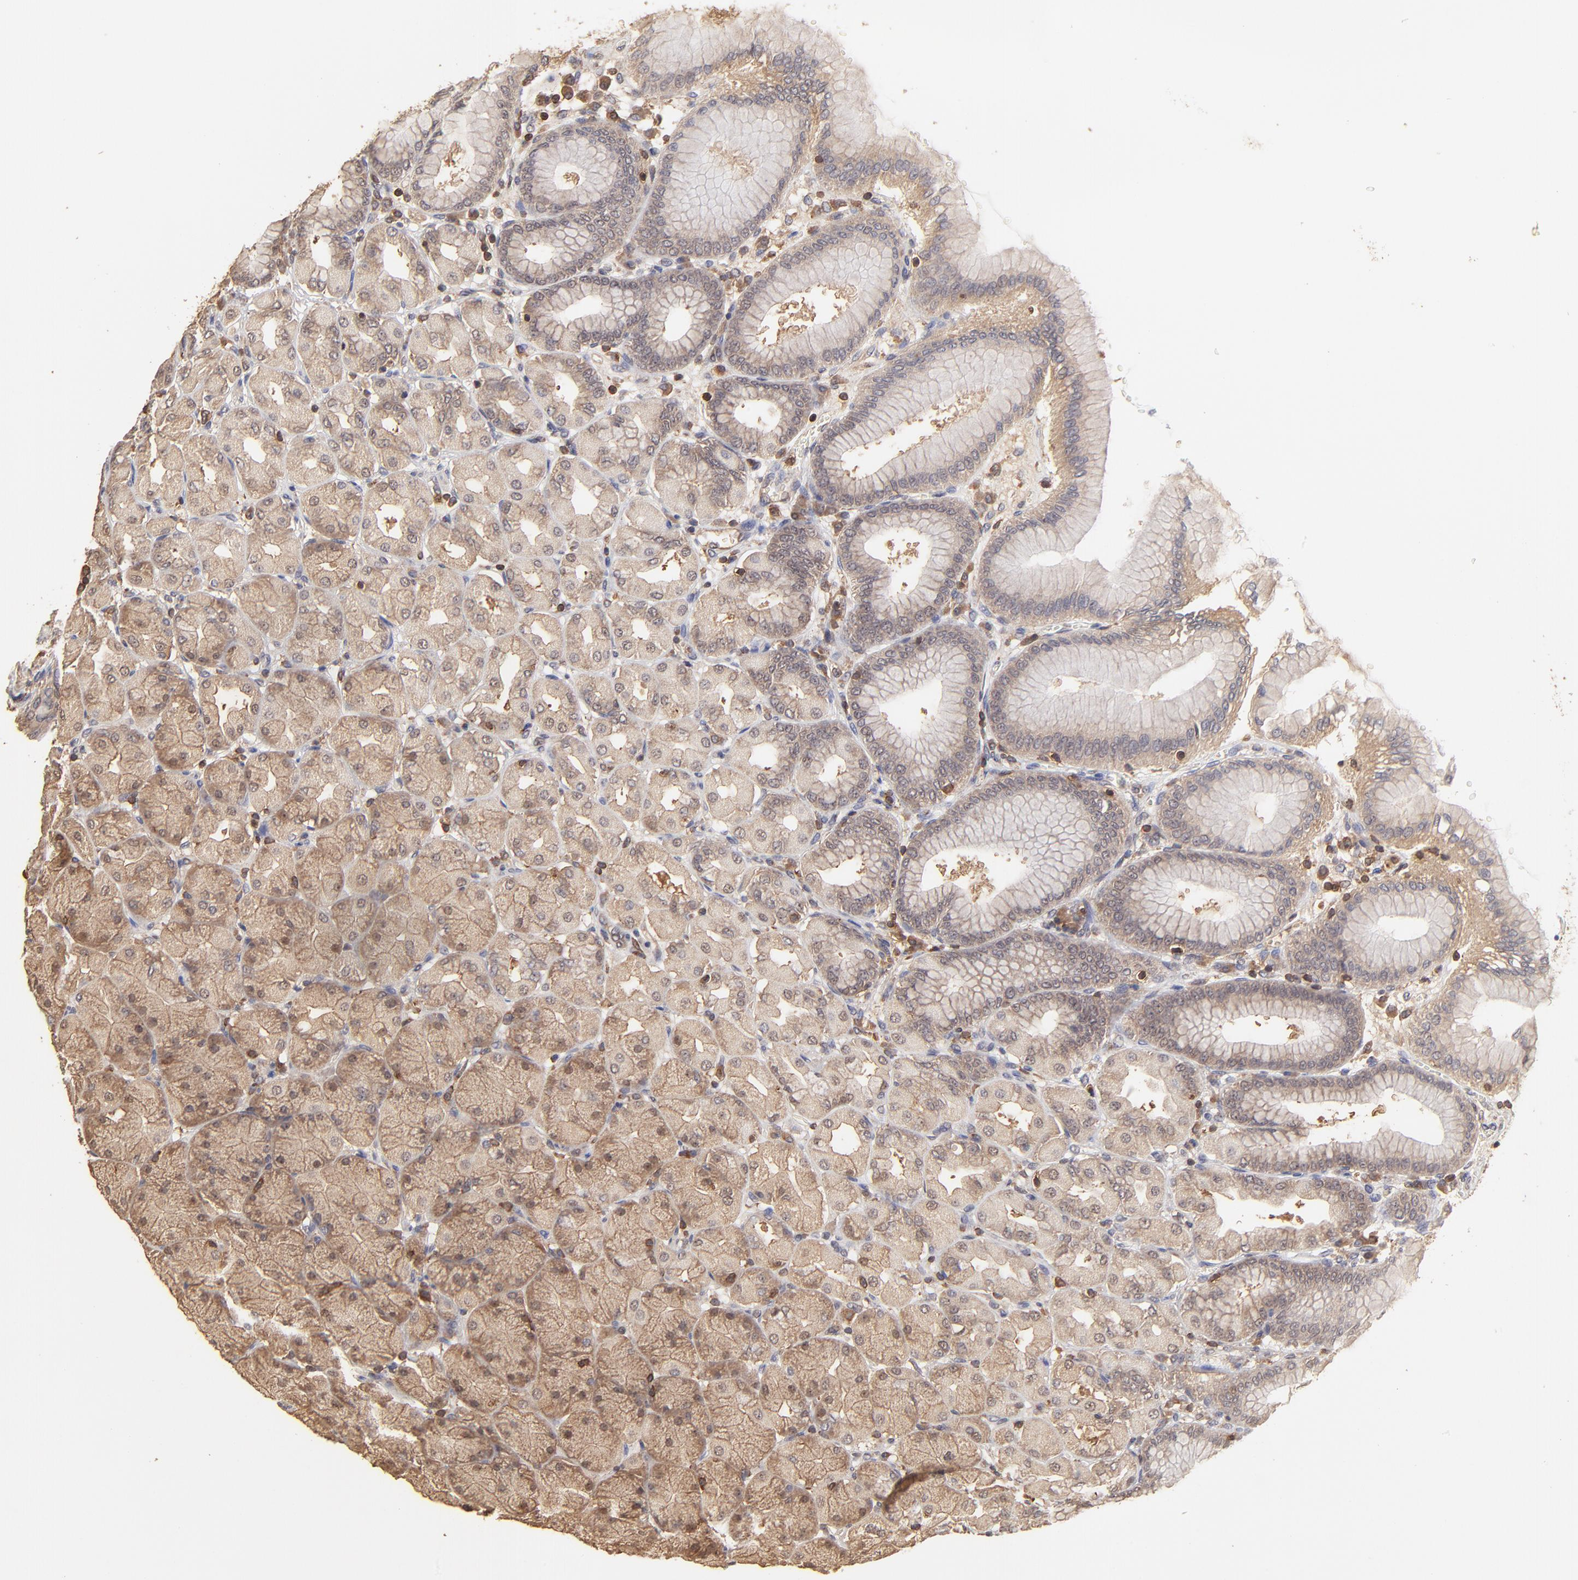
{"staining": {"intensity": "moderate", "quantity": ">75%", "location": "cytoplasmic/membranous"}, "tissue": "stomach", "cell_type": "Glandular cells", "image_type": "normal", "snomed": [{"axis": "morphology", "description": "Normal tissue, NOS"}, {"axis": "topography", "description": "Stomach, upper"}], "caption": "Protein staining demonstrates moderate cytoplasmic/membranous staining in approximately >75% of glandular cells in benign stomach.", "gene": "STON2", "patient": {"sex": "female", "age": 56}}